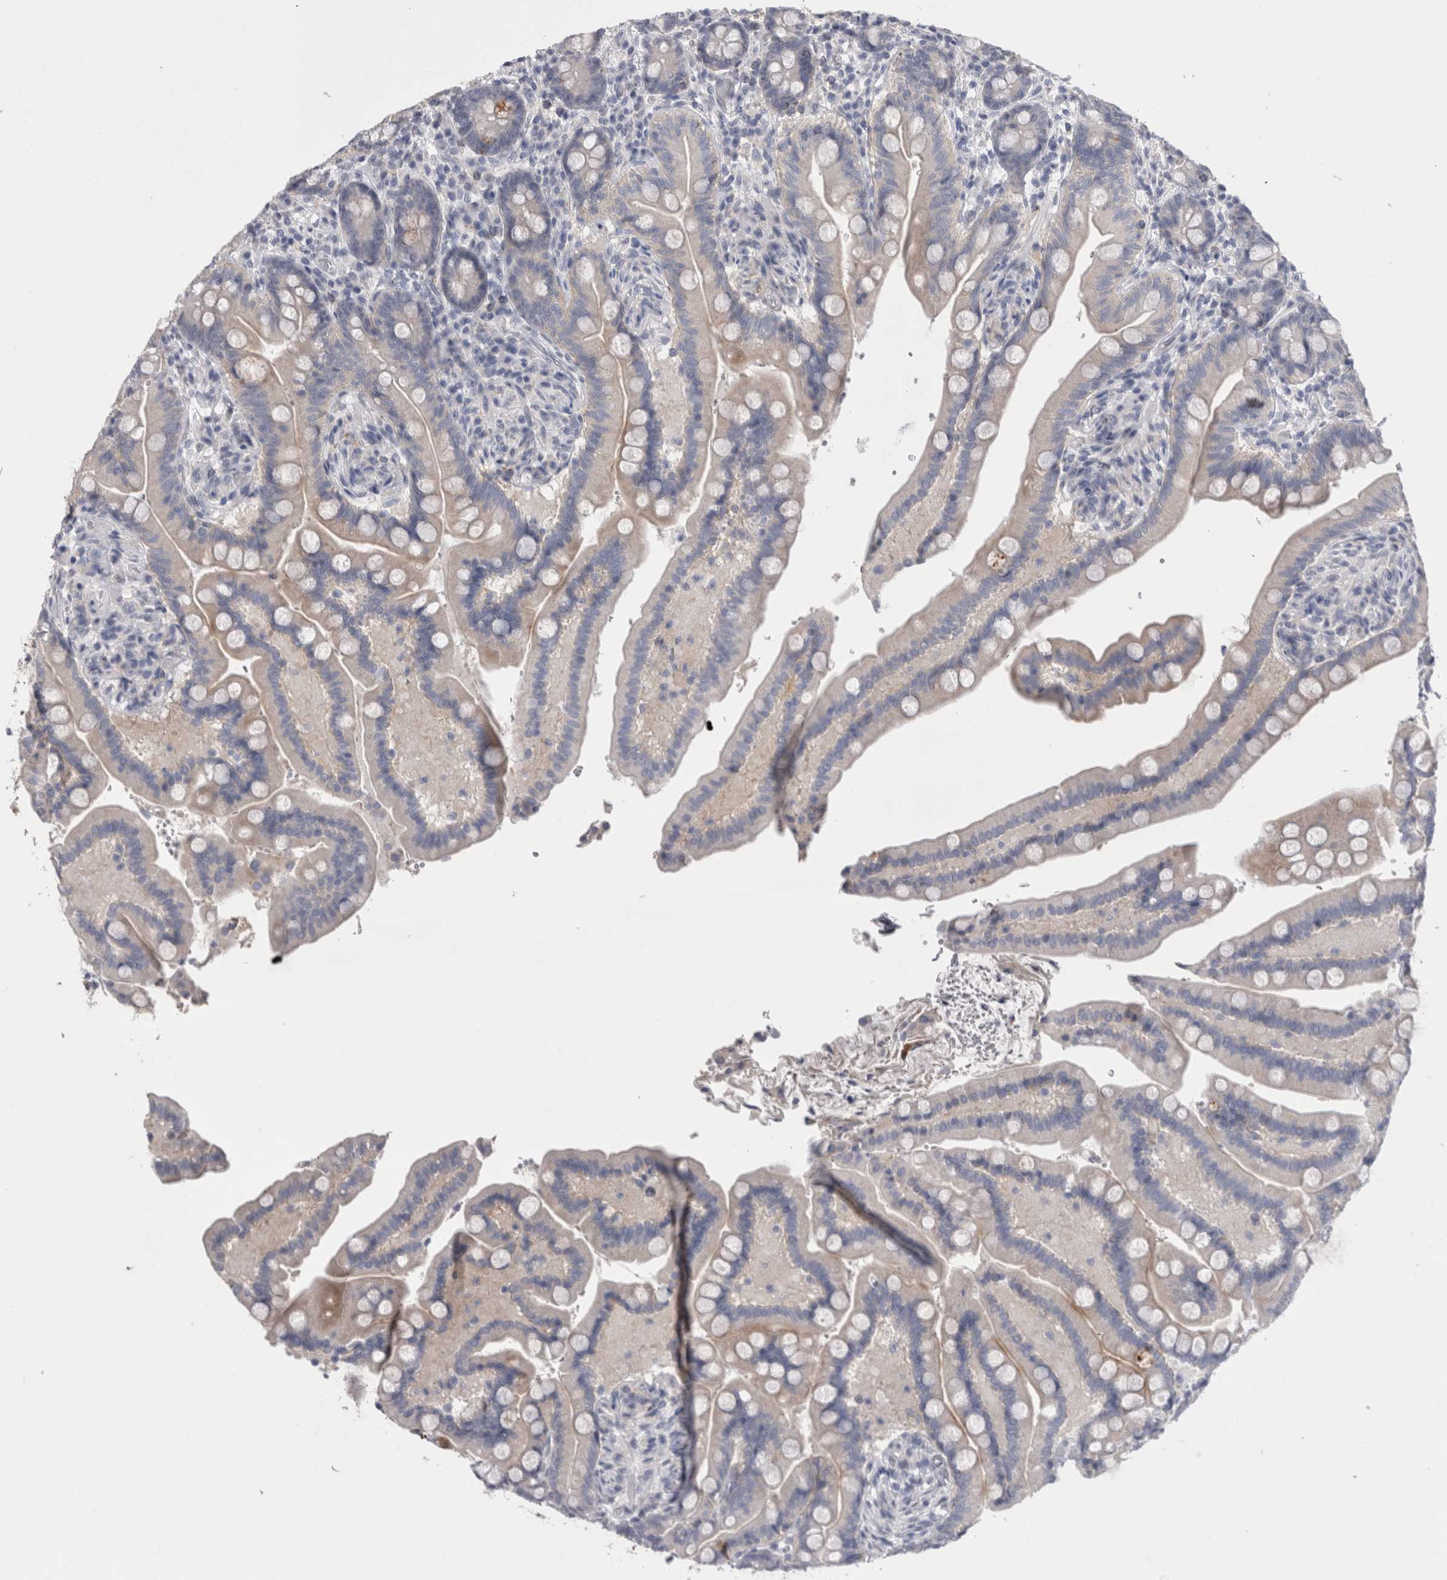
{"staining": {"intensity": "negative", "quantity": "none", "location": "none"}, "tissue": "colon", "cell_type": "Endothelial cells", "image_type": "normal", "snomed": [{"axis": "morphology", "description": "Normal tissue, NOS"}, {"axis": "topography", "description": "Smooth muscle"}, {"axis": "topography", "description": "Colon"}], "caption": "Immunohistochemical staining of unremarkable colon demonstrates no significant positivity in endothelial cells. Nuclei are stained in blue.", "gene": "PWP2", "patient": {"sex": "male", "age": 73}}